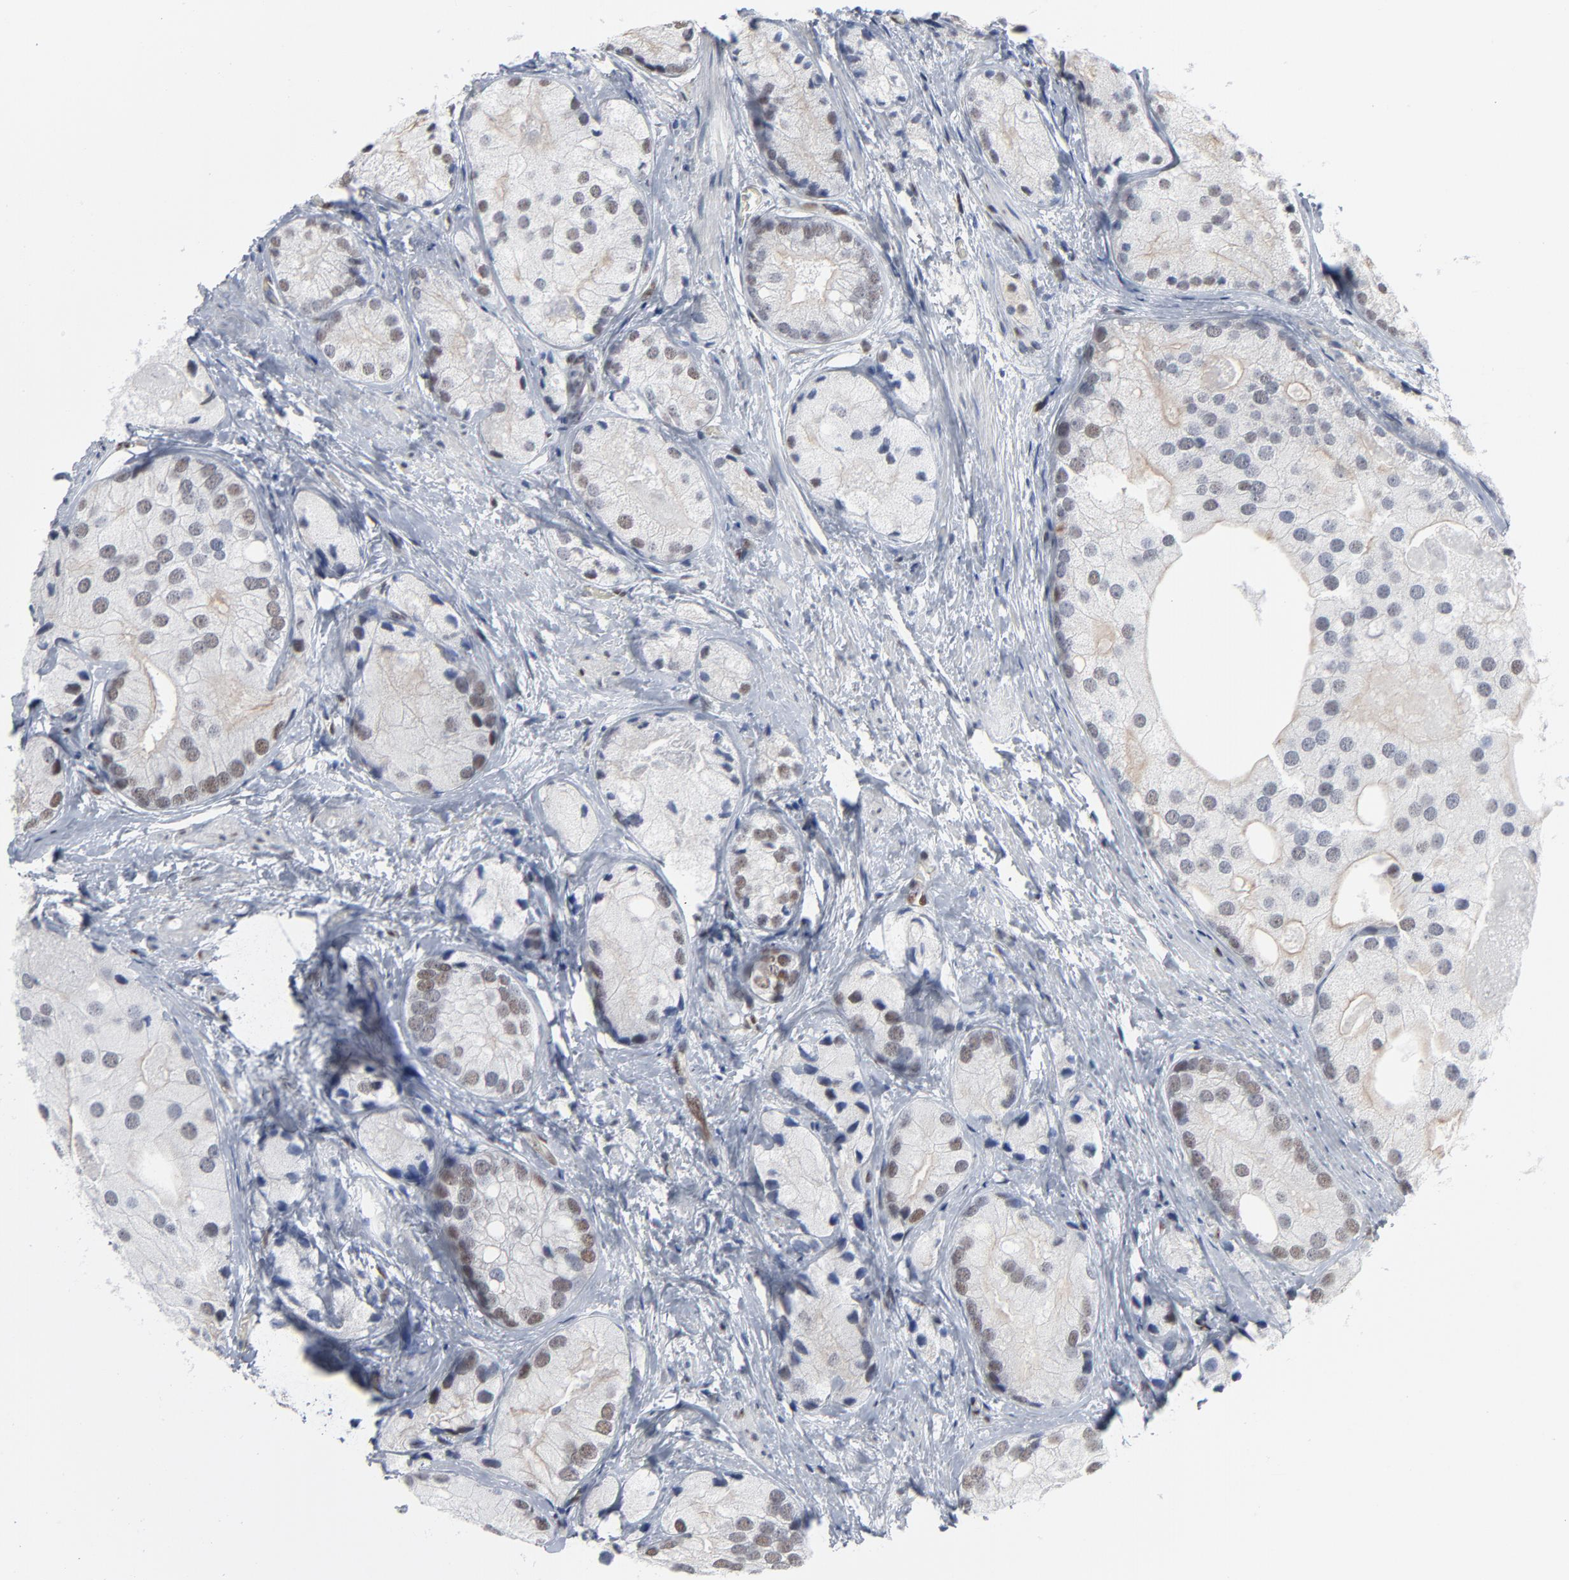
{"staining": {"intensity": "weak", "quantity": "<25%", "location": "nuclear"}, "tissue": "prostate cancer", "cell_type": "Tumor cells", "image_type": "cancer", "snomed": [{"axis": "morphology", "description": "Adenocarcinoma, Low grade"}, {"axis": "topography", "description": "Prostate"}], "caption": "Immunohistochemistry histopathology image of neoplastic tissue: prostate adenocarcinoma (low-grade) stained with DAB demonstrates no significant protein positivity in tumor cells.", "gene": "ATF7", "patient": {"sex": "male", "age": 69}}